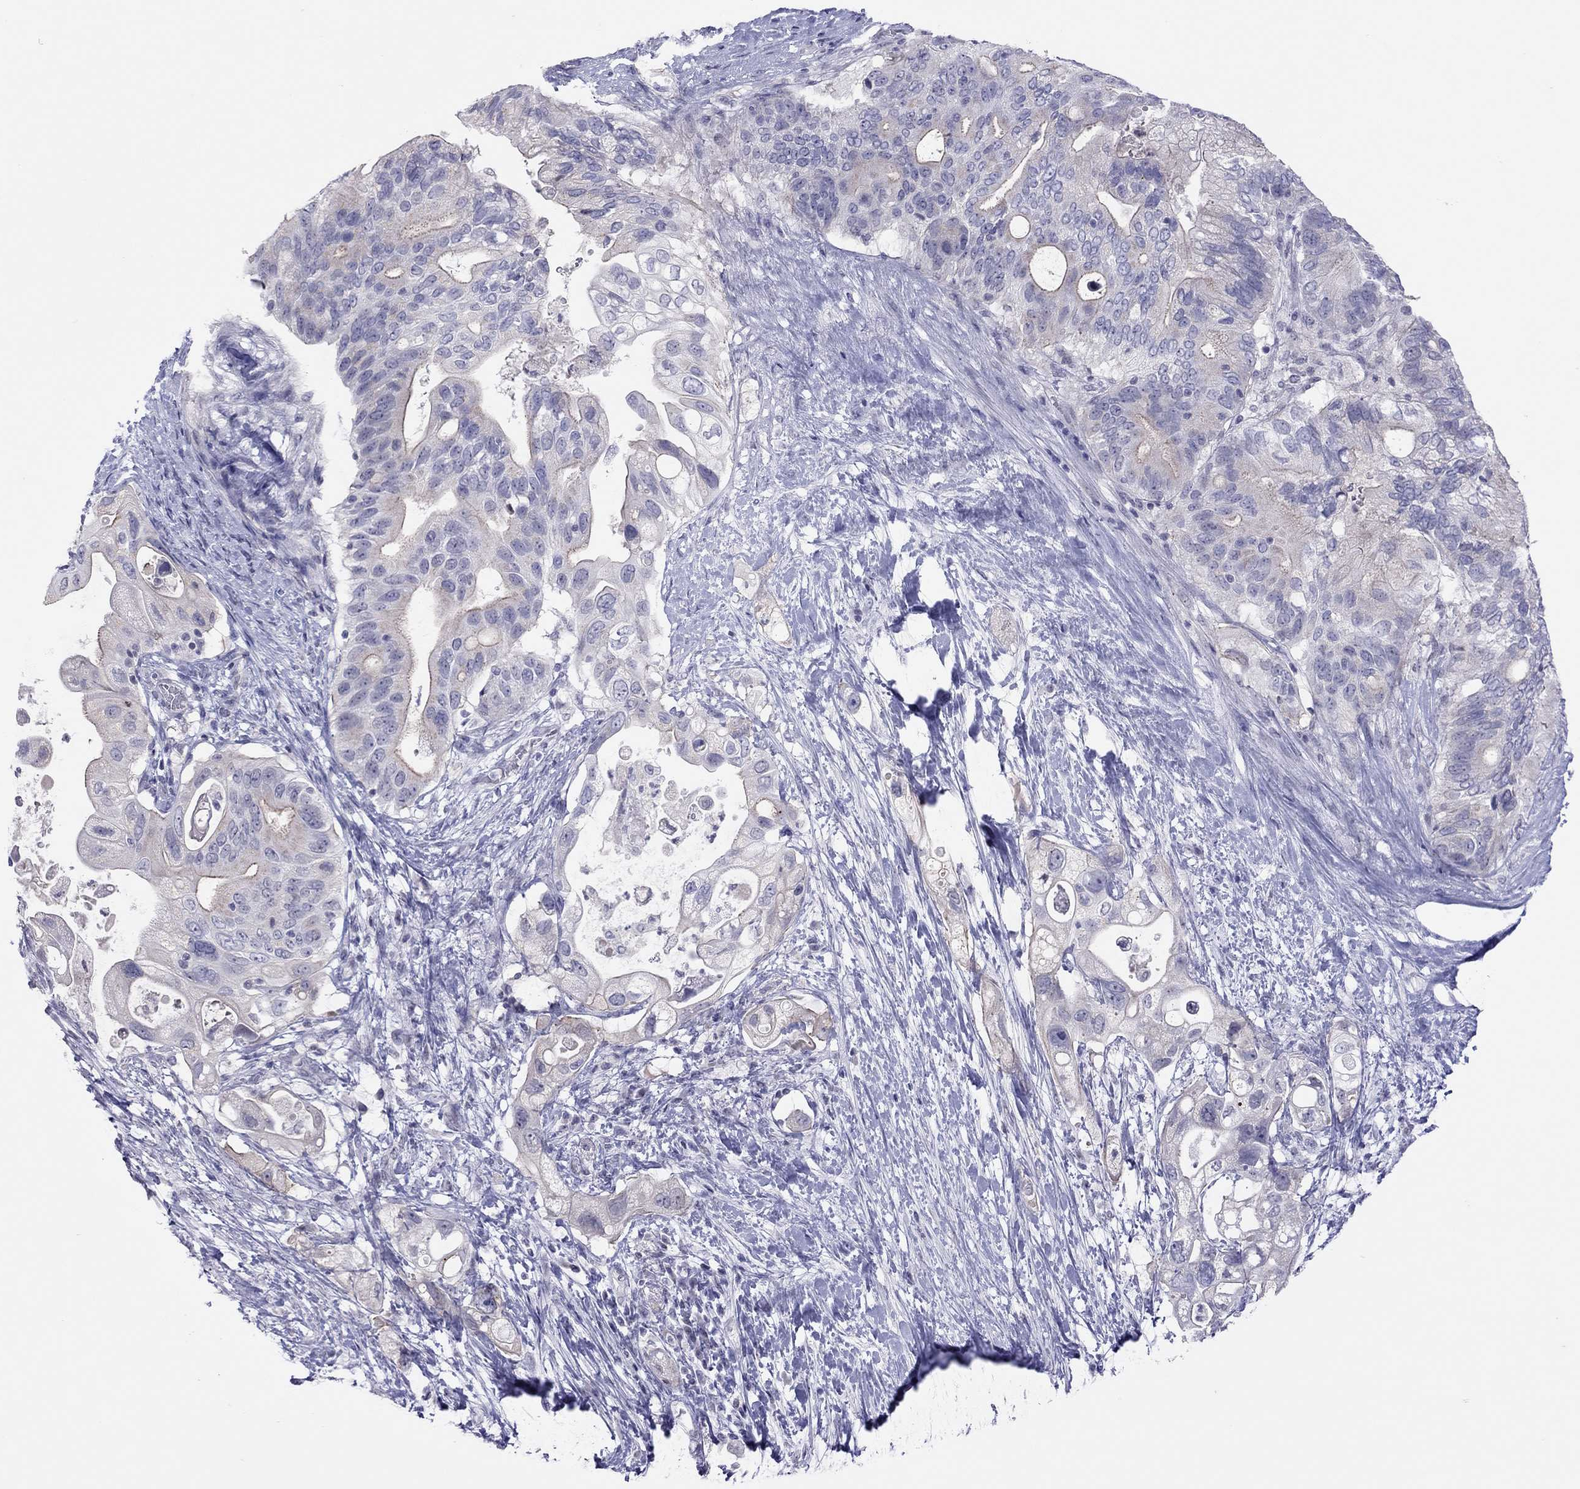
{"staining": {"intensity": "negative", "quantity": "none", "location": "none"}, "tissue": "pancreatic cancer", "cell_type": "Tumor cells", "image_type": "cancer", "snomed": [{"axis": "morphology", "description": "Adenocarcinoma, NOS"}, {"axis": "topography", "description": "Pancreas"}], "caption": "DAB (3,3'-diaminobenzidine) immunohistochemical staining of human pancreatic cancer demonstrates no significant expression in tumor cells.", "gene": "JHY", "patient": {"sex": "female", "age": 72}}